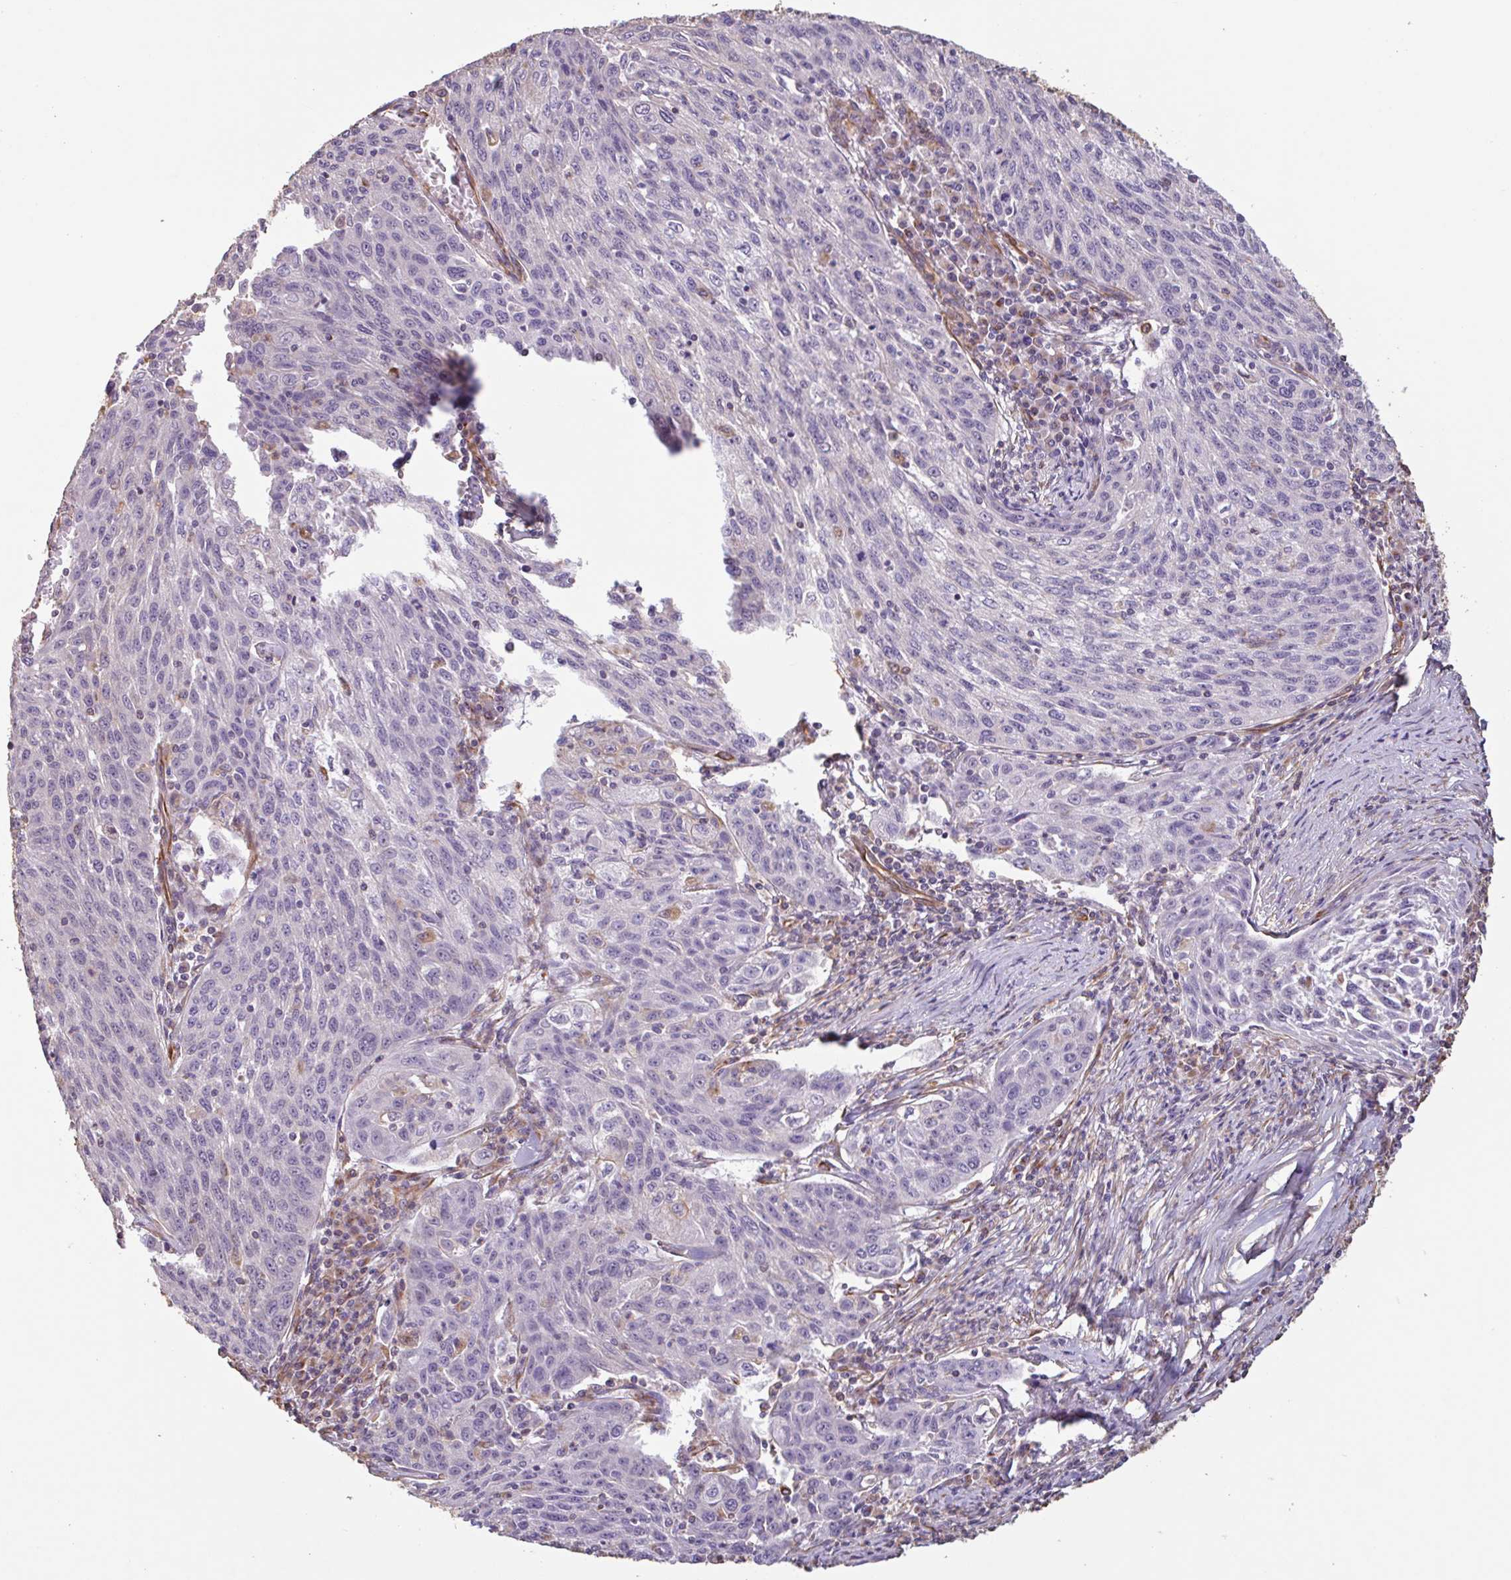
{"staining": {"intensity": "negative", "quantity": "none", "location": "none"}, "tissue": "lung cancer", "cell_type": "Tumor cells", "image_type": "cancer", "snomed": [{"axis": "morphology", "description": "Squamous cell carcinoma, NOS"}, {"axis": "morphology", "description": "Squamous cell carcinoma, metastatic, NOS"}, {"axis": "topography", "description": "Bronchus"}, {"axis": "topography", "description": "Lung"}], "caption": "This is a photomicrograph of IHC staining of lung cancer, which shows no positivity in tumor cells.", "gene": "ZNF790", "patient": {"sex": "male", "age": 62}}